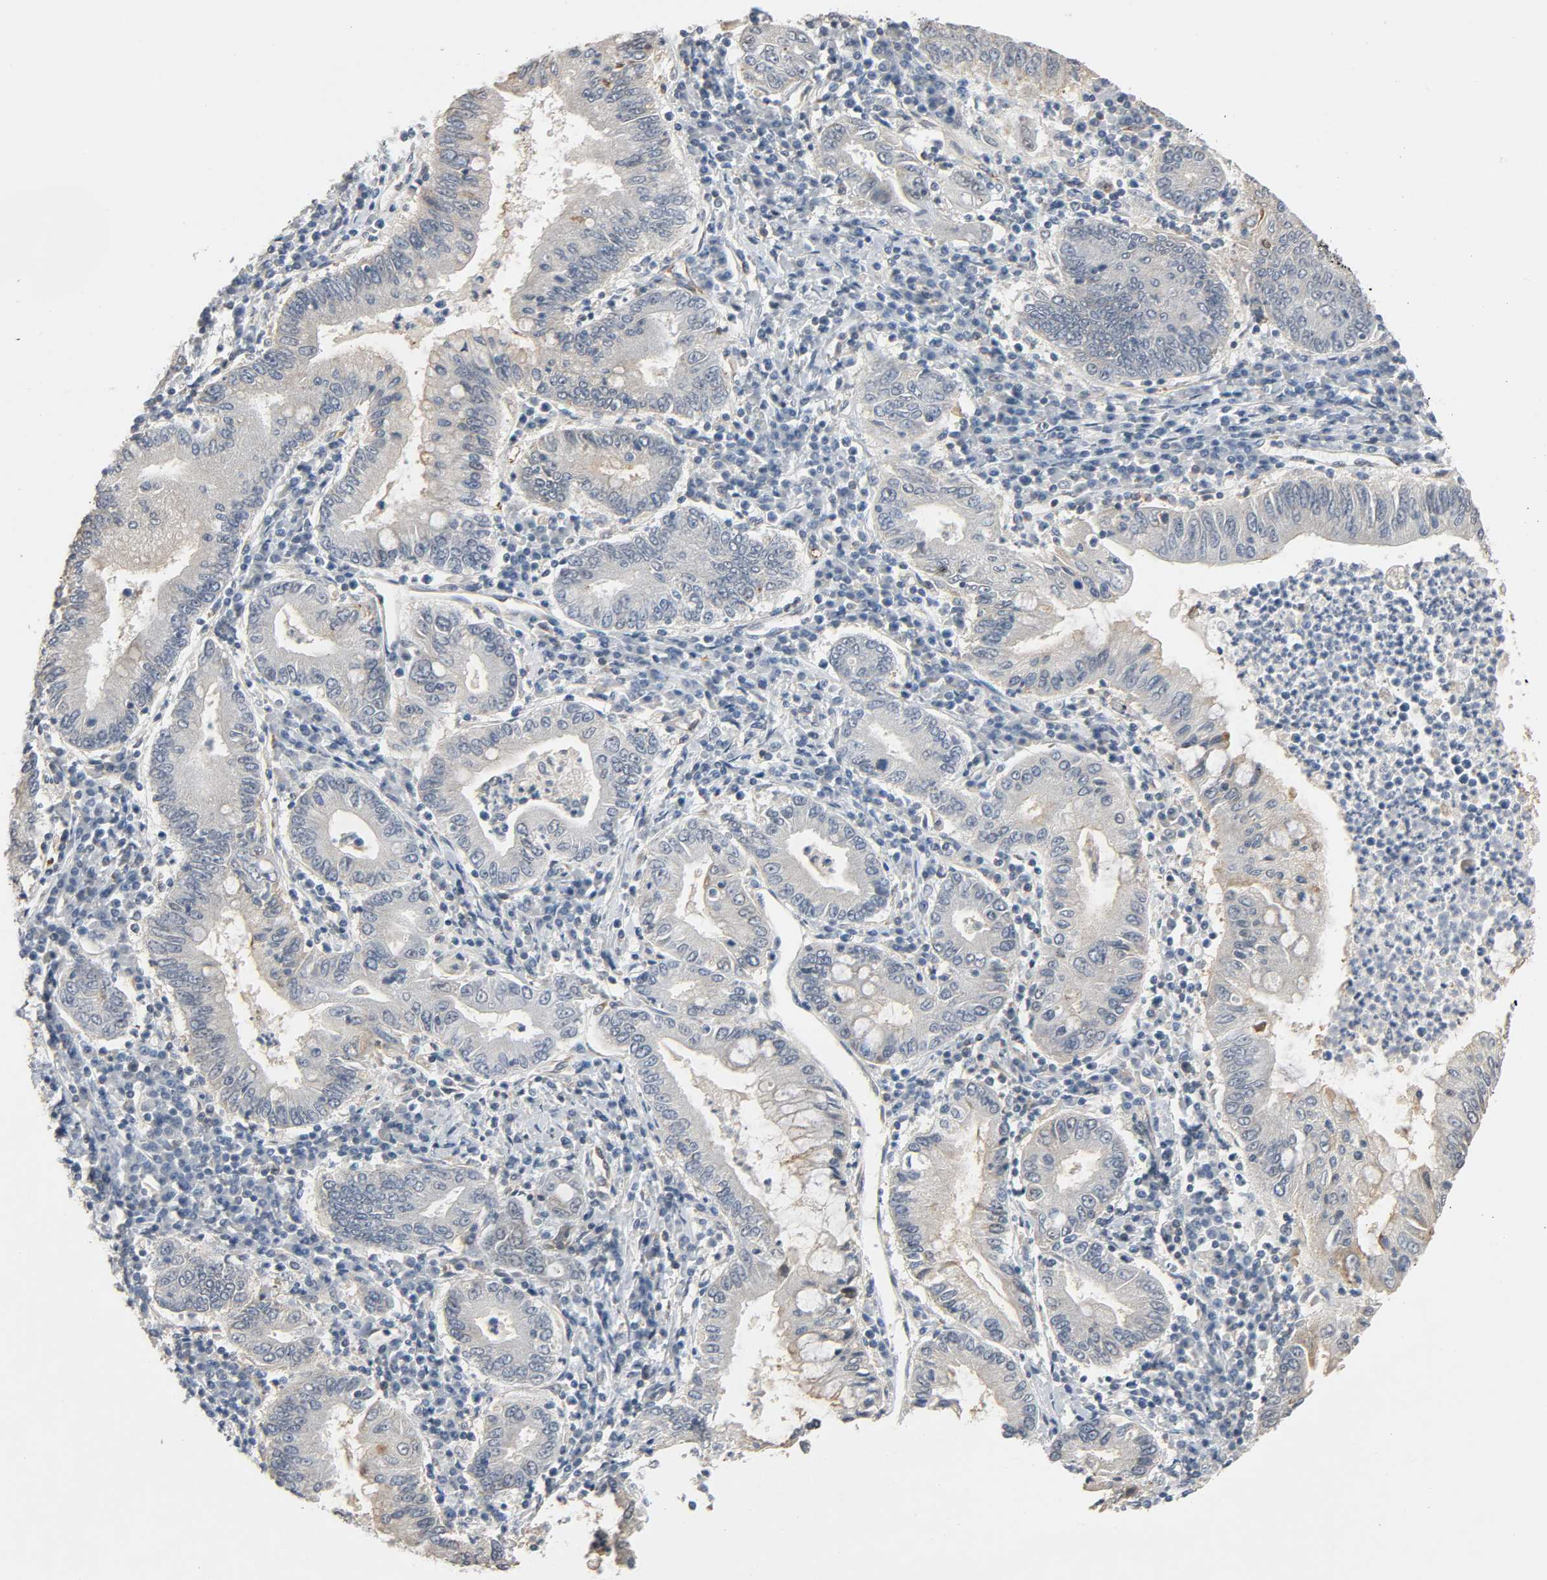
{"staining": {"intensity": "weak", "quantity": "<25%", "location": "cytoplasmic/membranous"}, "tissue": "stomach cancer", "cell_type": "Tumor cells", "image_type": "cancer", "snomed": [{"axis": "morphology", "description": "Normal tissue, NOS"}, {"axis": "morphology", "description": "Adenocarcinoma, NOS"}, {"axis": "topography", "description": "Esophagus"}, {"axis": "topography", "description": "Stomach, upper"}, {"axis": "topography", "description": "Peripheral nerve tissue"}], "caption": "A high-resolution photomicrograph shows IHC staining of stomach adenocarcinoma, which displays no significant staining in tumor cells.", "gene": "CD4", "patient": {"sex": "male", "age": 62}}